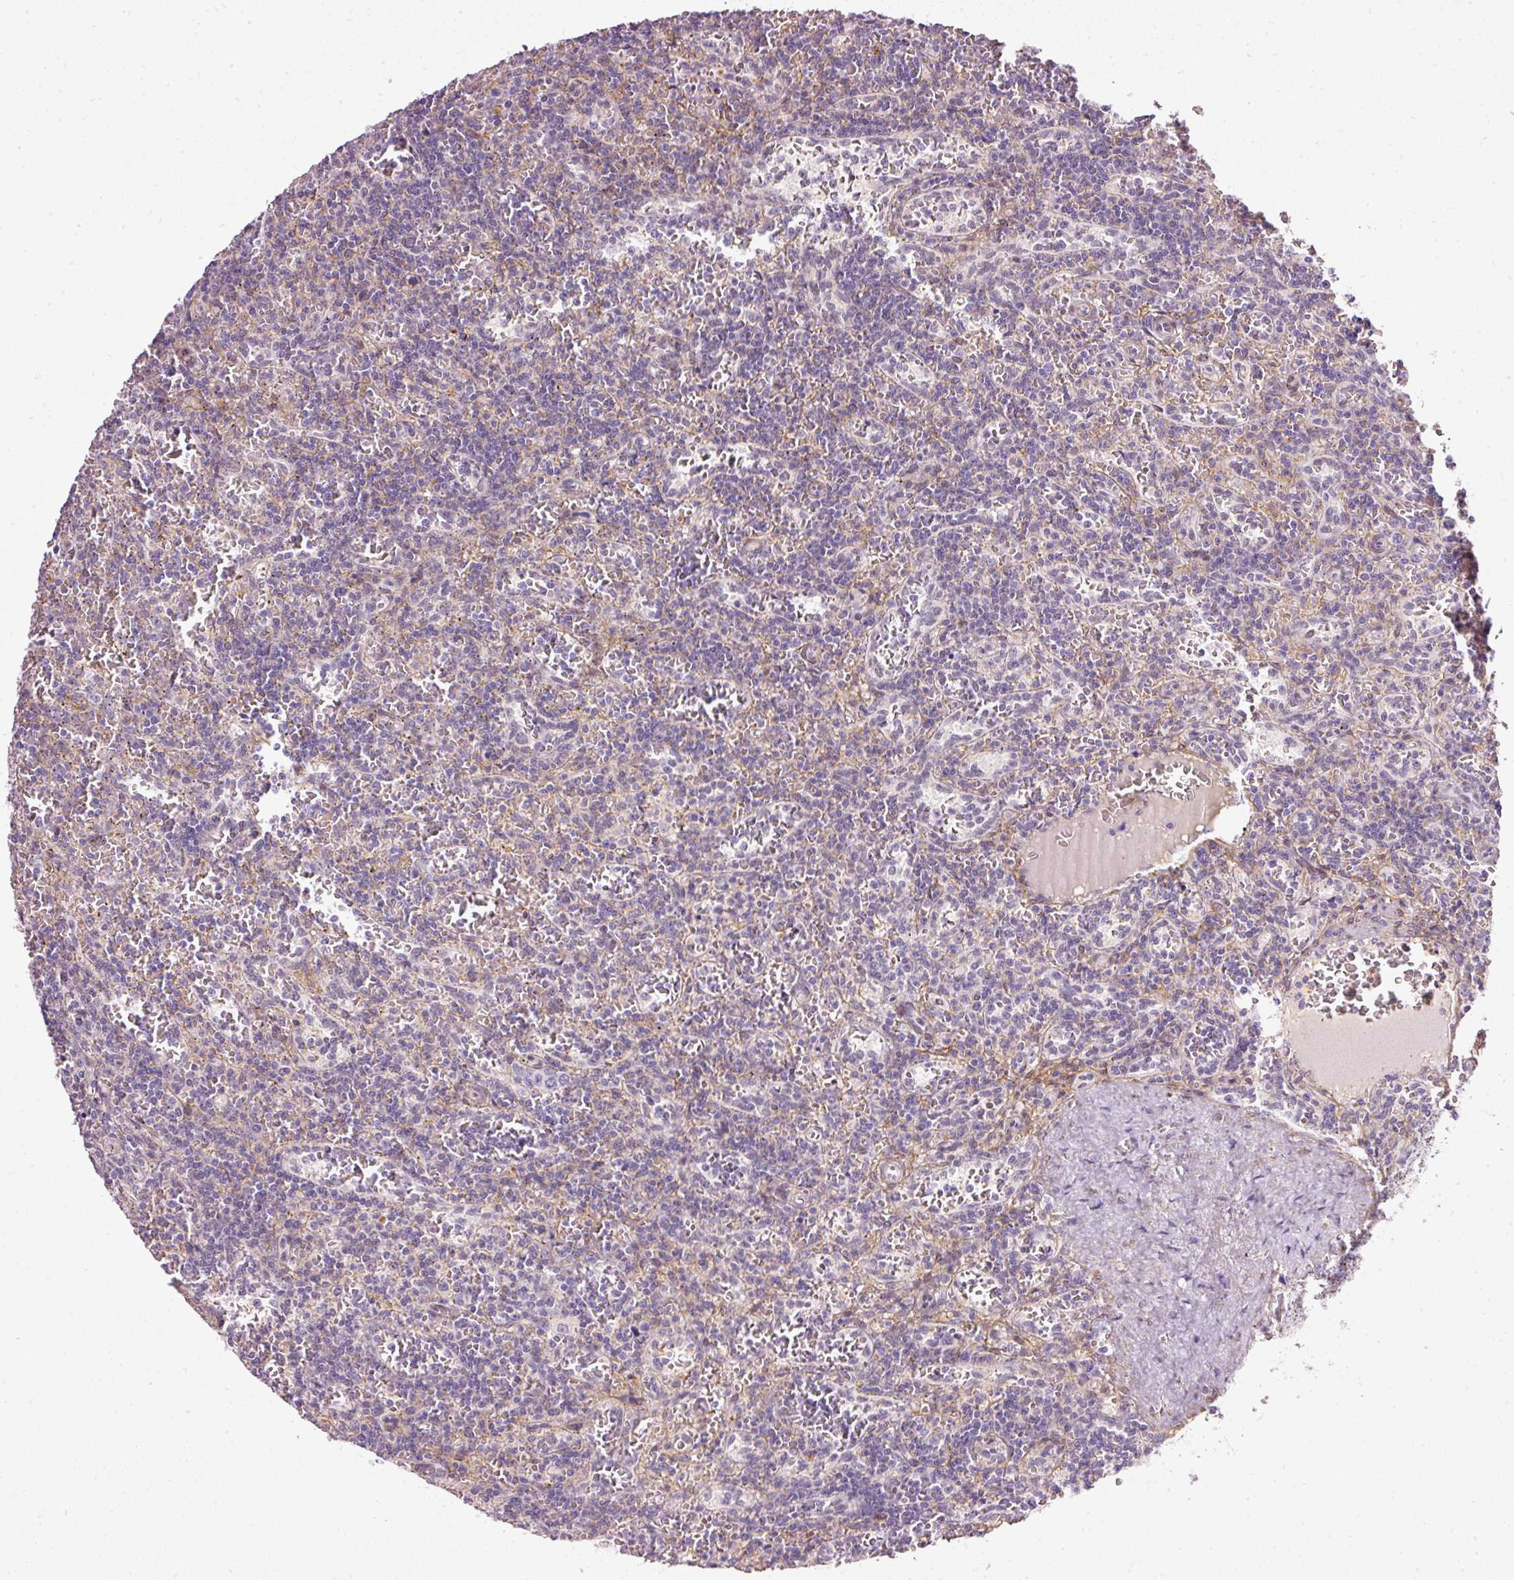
{"staining": {"intensity": "negative", "quantity": "none", "location": "none"}, "tissue": "lymphoma", "cell_type": "Tumor cells", "image_type": "cancer", "snomed": [{"axis": "morphology", "description": "Malignant lymphoma, non-Hodgkin's type, Low grade"}, {"axis": "topography", "description": "Spleen"}], "caption": "Immunohistochemistry histopathology image of neoplastic tissue: human lymphoma stained with DAB reveals no significant protein expression in tumor cells.", "gene": "TOGARAM1", "patient": {"sex": "male", "age": 73}}